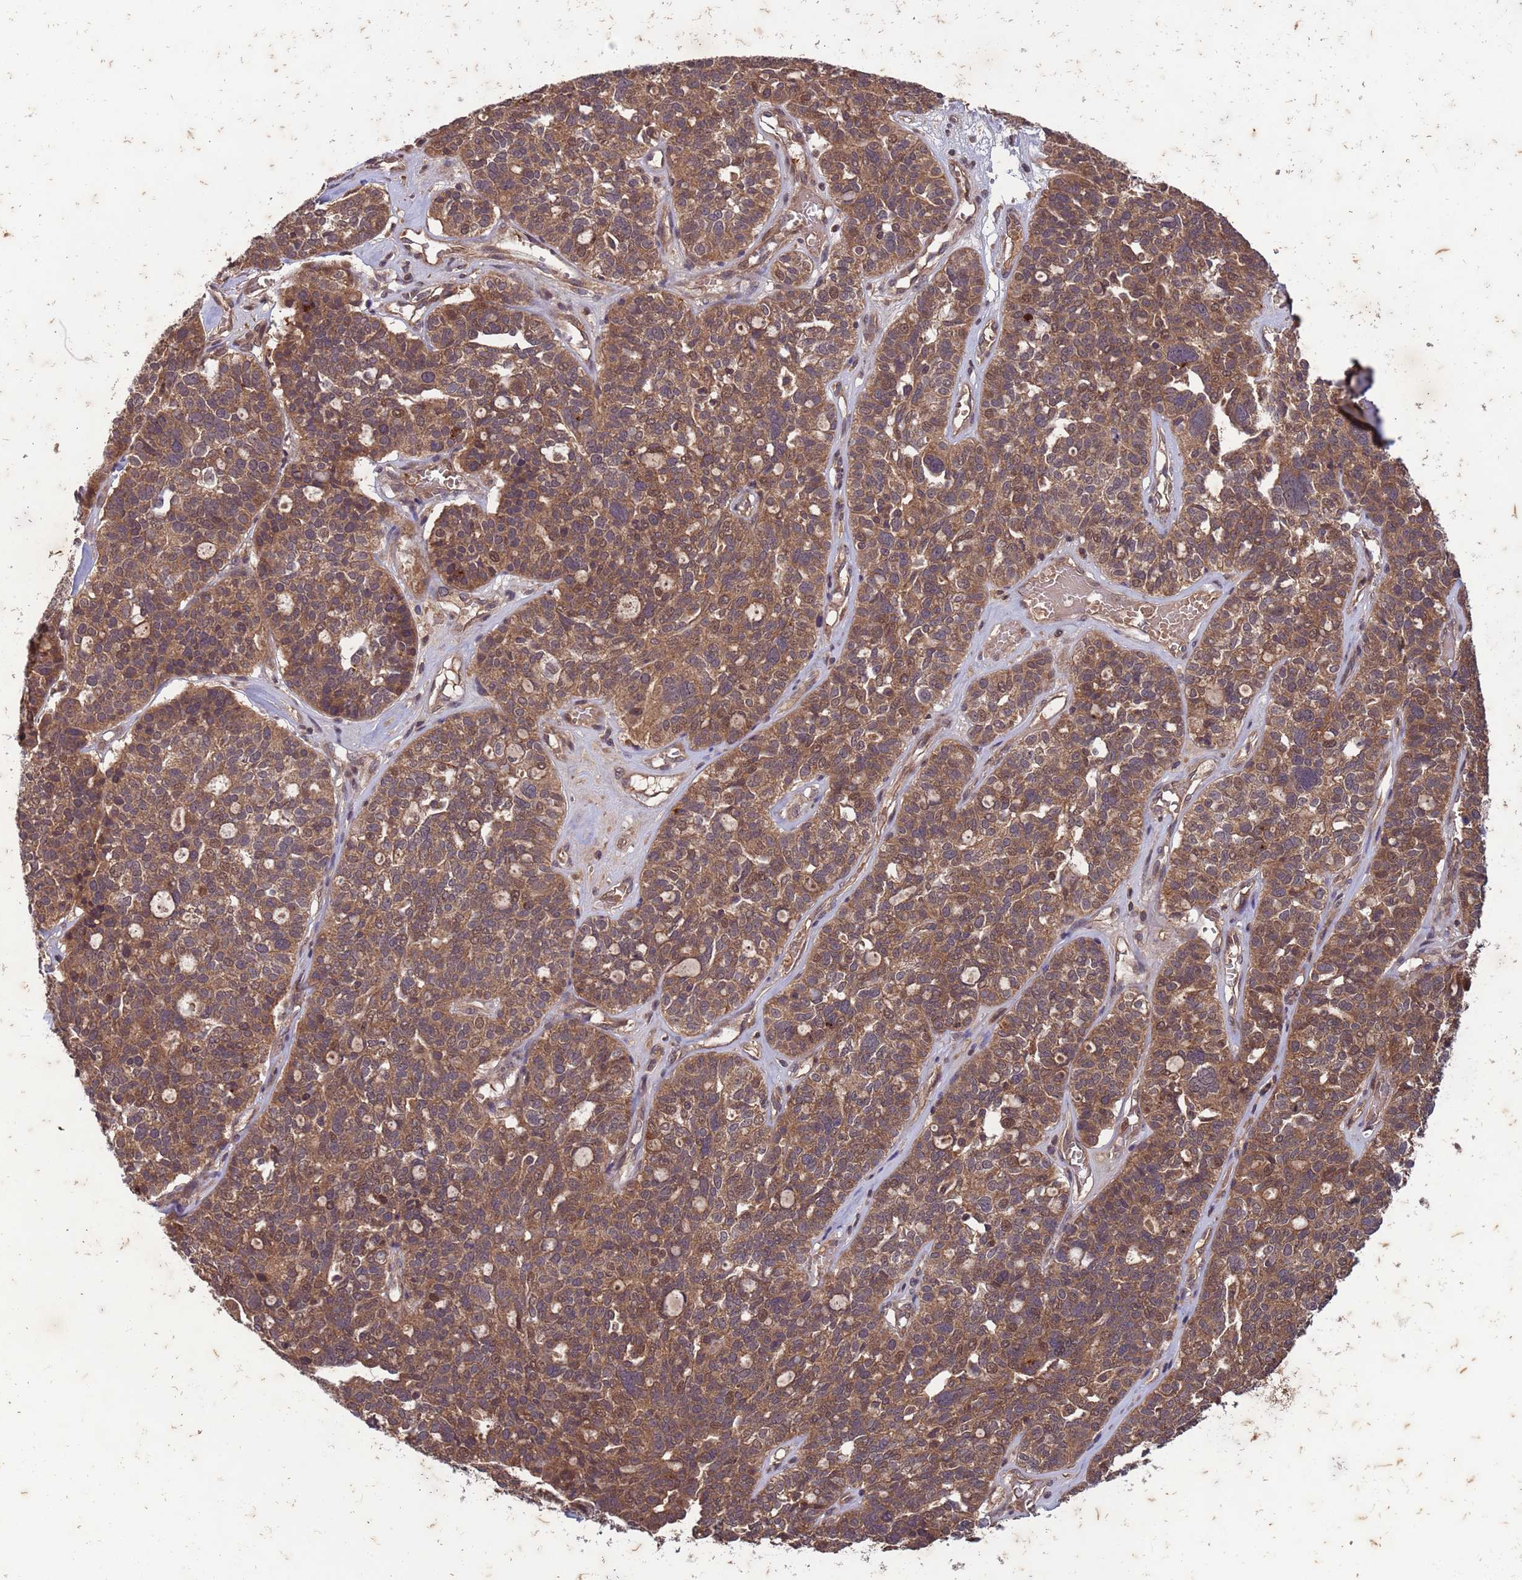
{"staining": {"intensity": "moderate", "quantity": ">75%", "location": "cytoplasmic/membranous,nuclear"}, "tissue": "ovarian cancer", "cell_type": "Tumor cells", "image_type": "cancer", "snomed": [{"axis": "morphology", "description": "Cystadenocarcinoma, serous, NOS"}, {"axis": "topography", "description": "Ovary"}], "caption": "Protein expression analysis of ovarian cancer (serous cystadenocarcinoma) exhibits moderate cytoplasmic/membranous and nuclear positivity in approximately >75% of tumor cells. (brown staining indicates protein expression, while blue staining denotes nuclei).", "gene": "ERI1", "patient": {"sex": "female", "age": 59}}